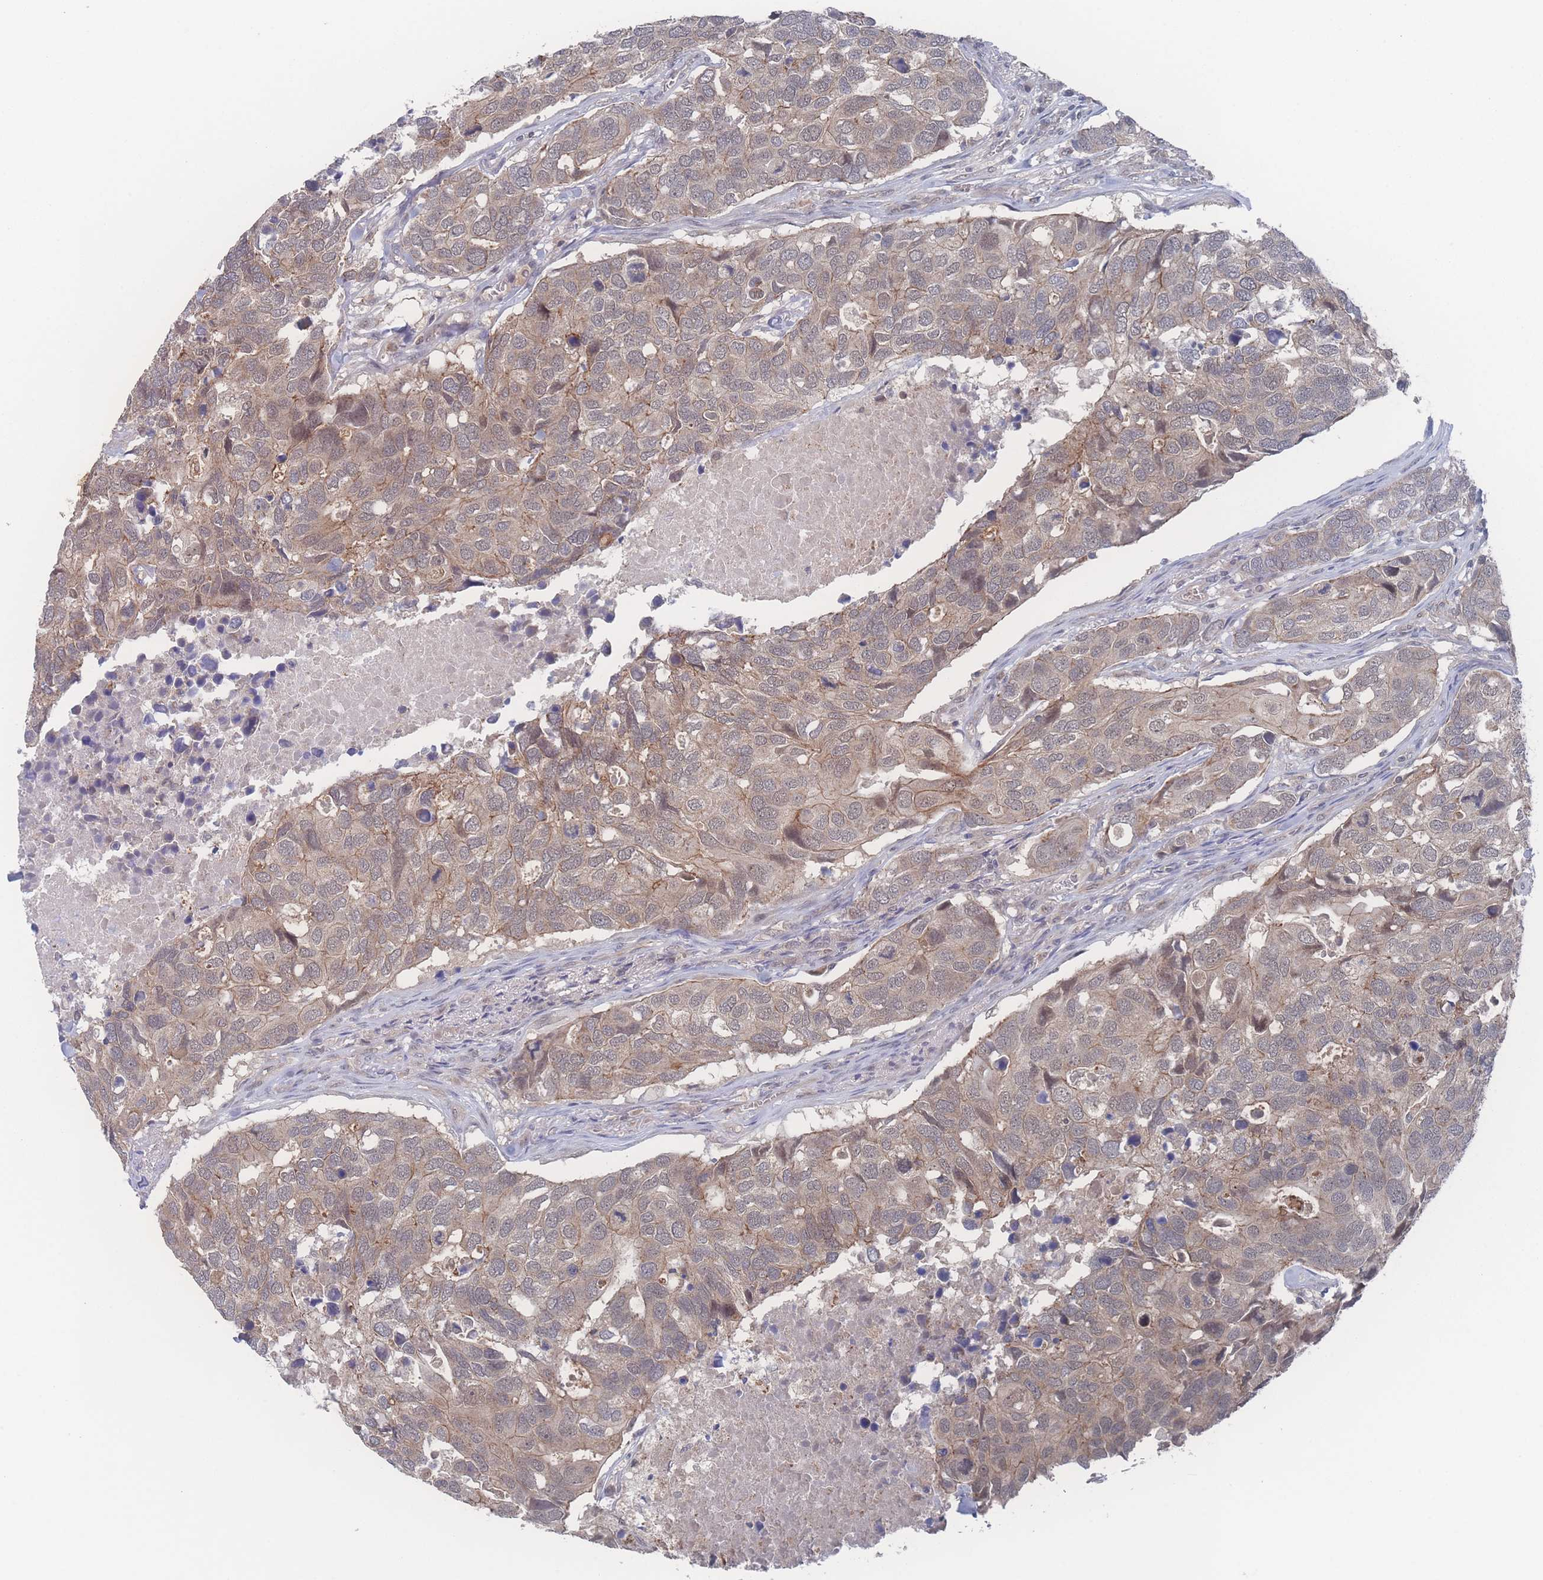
{"staining": {"intensity": "weak", "quantity": ">75%", "location": "cytoplasmic/membranous,nuclear"}, "tissue": "breast cancer", "cell_type": "Tumor cells", "image_type": "cancer", "snomed": [{"axis": "morphology", "description": "Duct carcinoma"}, {"axis": "topography", "description": "Breast"}], "caption": "Intraductal carcinoma (breast) stained with a protein marker demonstrates weak staining in tumor cells.", "gene": "NBEAL1", "patient": {"sex": "female", "age": 83}}